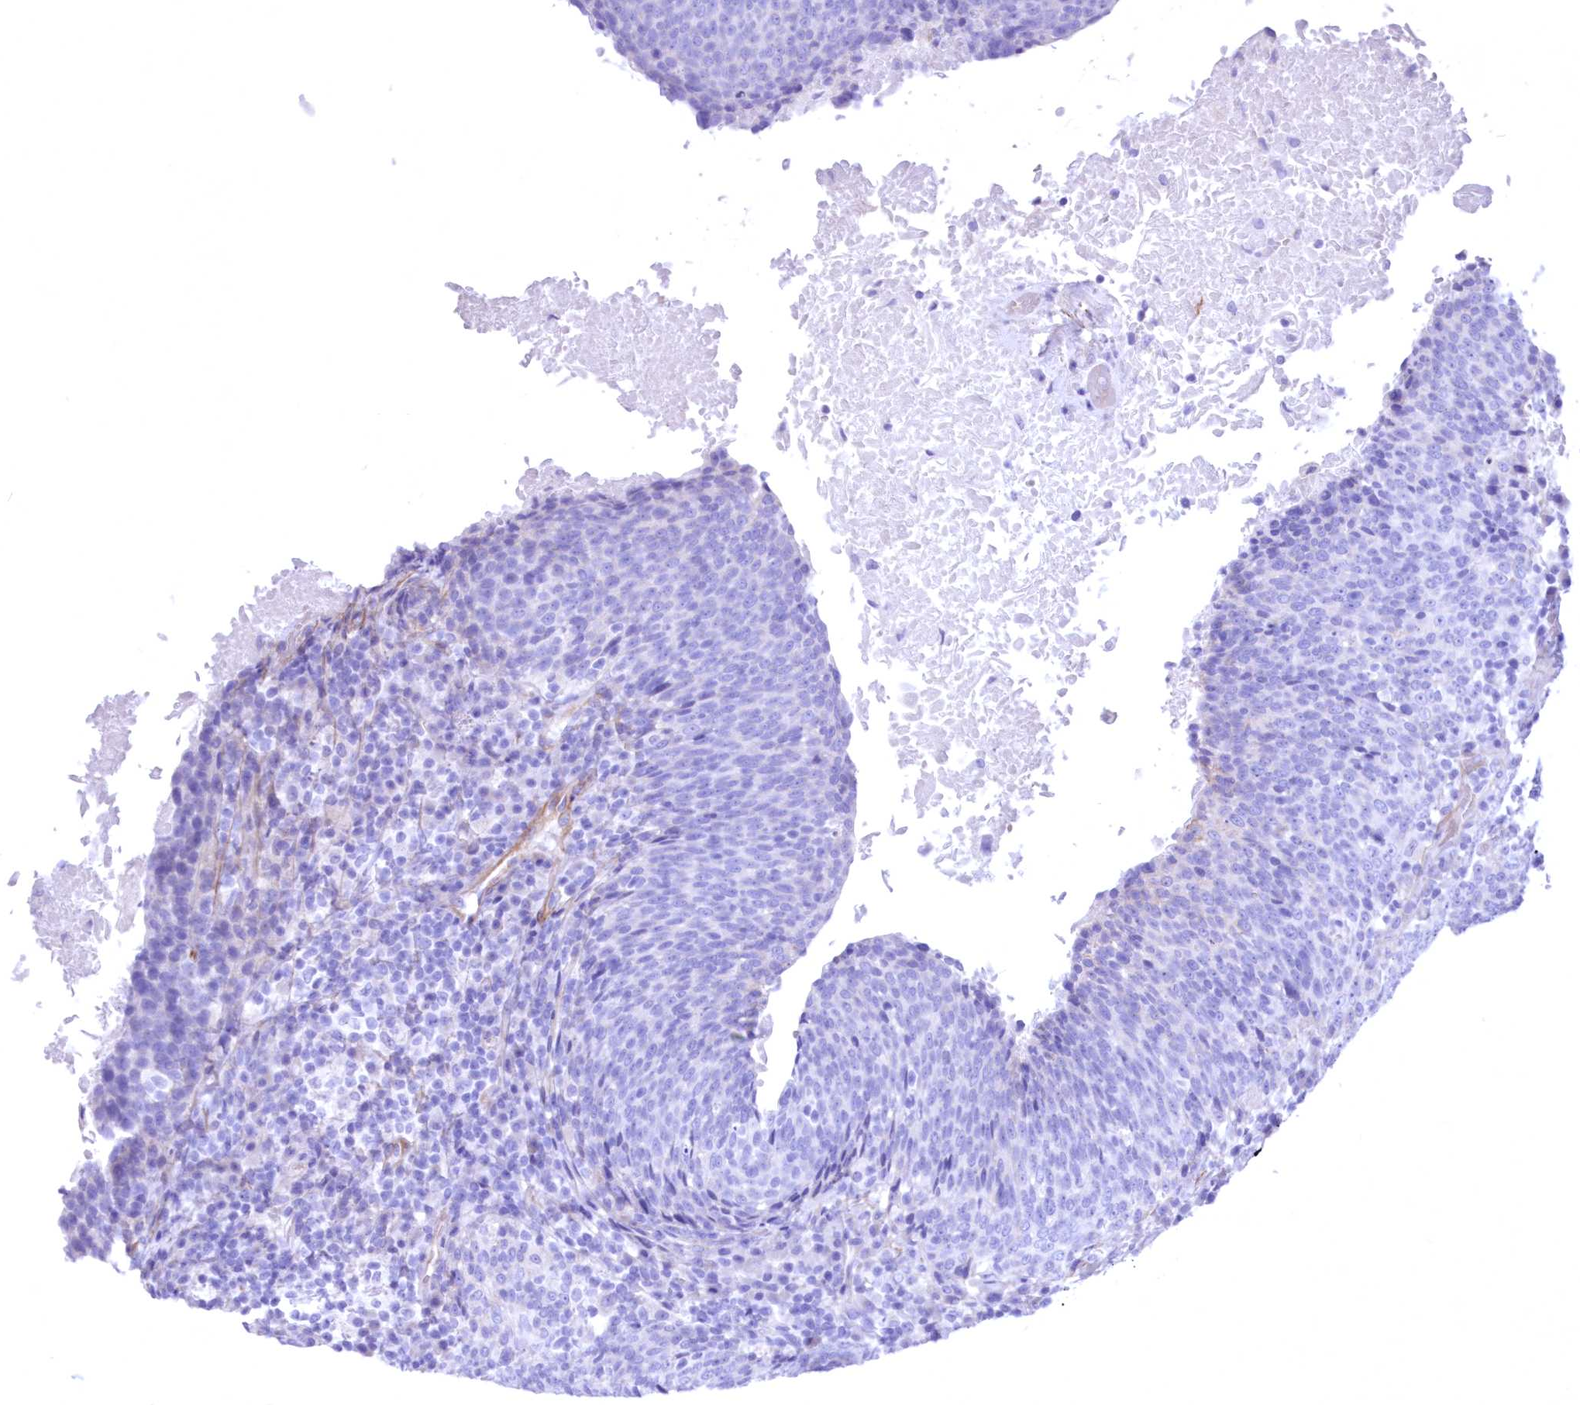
{"staining": {"intensity": "negative", "quantity": "none", "location": "none"}, "tissue": "head and neck cancer", "cell_type": "Tumor cells", "image_type": "cancer", "snomed": [{"axis": "morphology", "description": "Squamous cell carcinoma, NOS"}, {"axis": "morphology", "description": "Squamous cell carcinoma, metastatic, NOS"}, {"axis": "topography", "description": "Lymph node"}, {"axis": "topography", "description": "Head-Neck"}], "caption": "This histopathology image is of head and neck cancer stained with immunohistochemistry to label a protein in brown with the nuclei are counter-stained blue. There is no staining in tumor cells. The staining is performed using DAB brown chromogen with nuclei counter-stained in using hematoxylin.", "gene": "WDR74", "patient": {"sex": "male", "age": 62}}